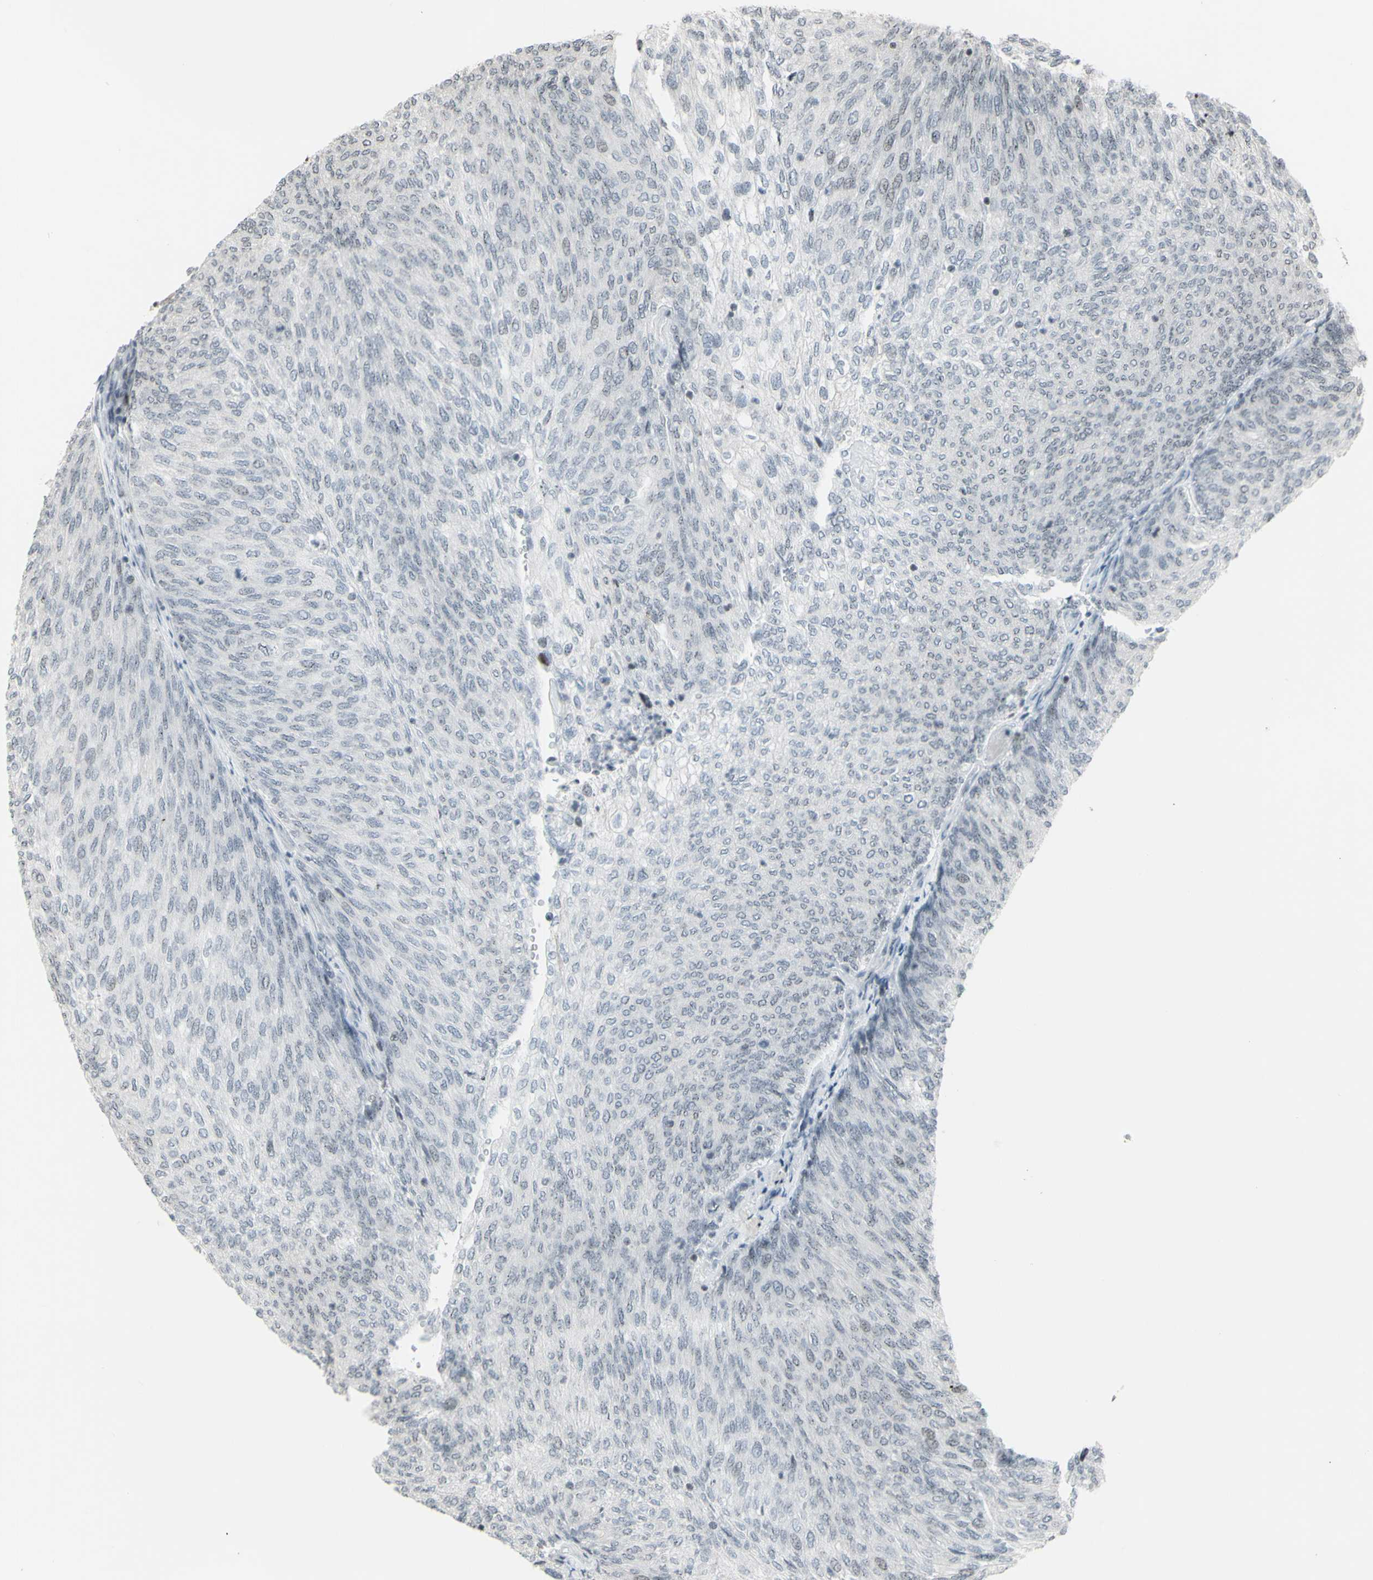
{"staining": {"intensity": "negative", "quantity": "none", "location": "none"}, "tissue": "urothelial cancer", "cell_type": "Tumor cells", "image_type": "cancer", "snomed": [{"axis": "morphology", "description": "Urothelial carcinoma, Low grade"}, {"axis": "topography", "description": "Urinary bladder"}], "caption": "This is a image of IHC staining of urothelial carcinoma (low-grade), which shows no staining in tumor cells. (DAB (3,3'-diaminobenzidine) IHC with hematoxylin counter stain).", "gene": "SUPT6H", "patient": {"sex": "female", "age": 79}}